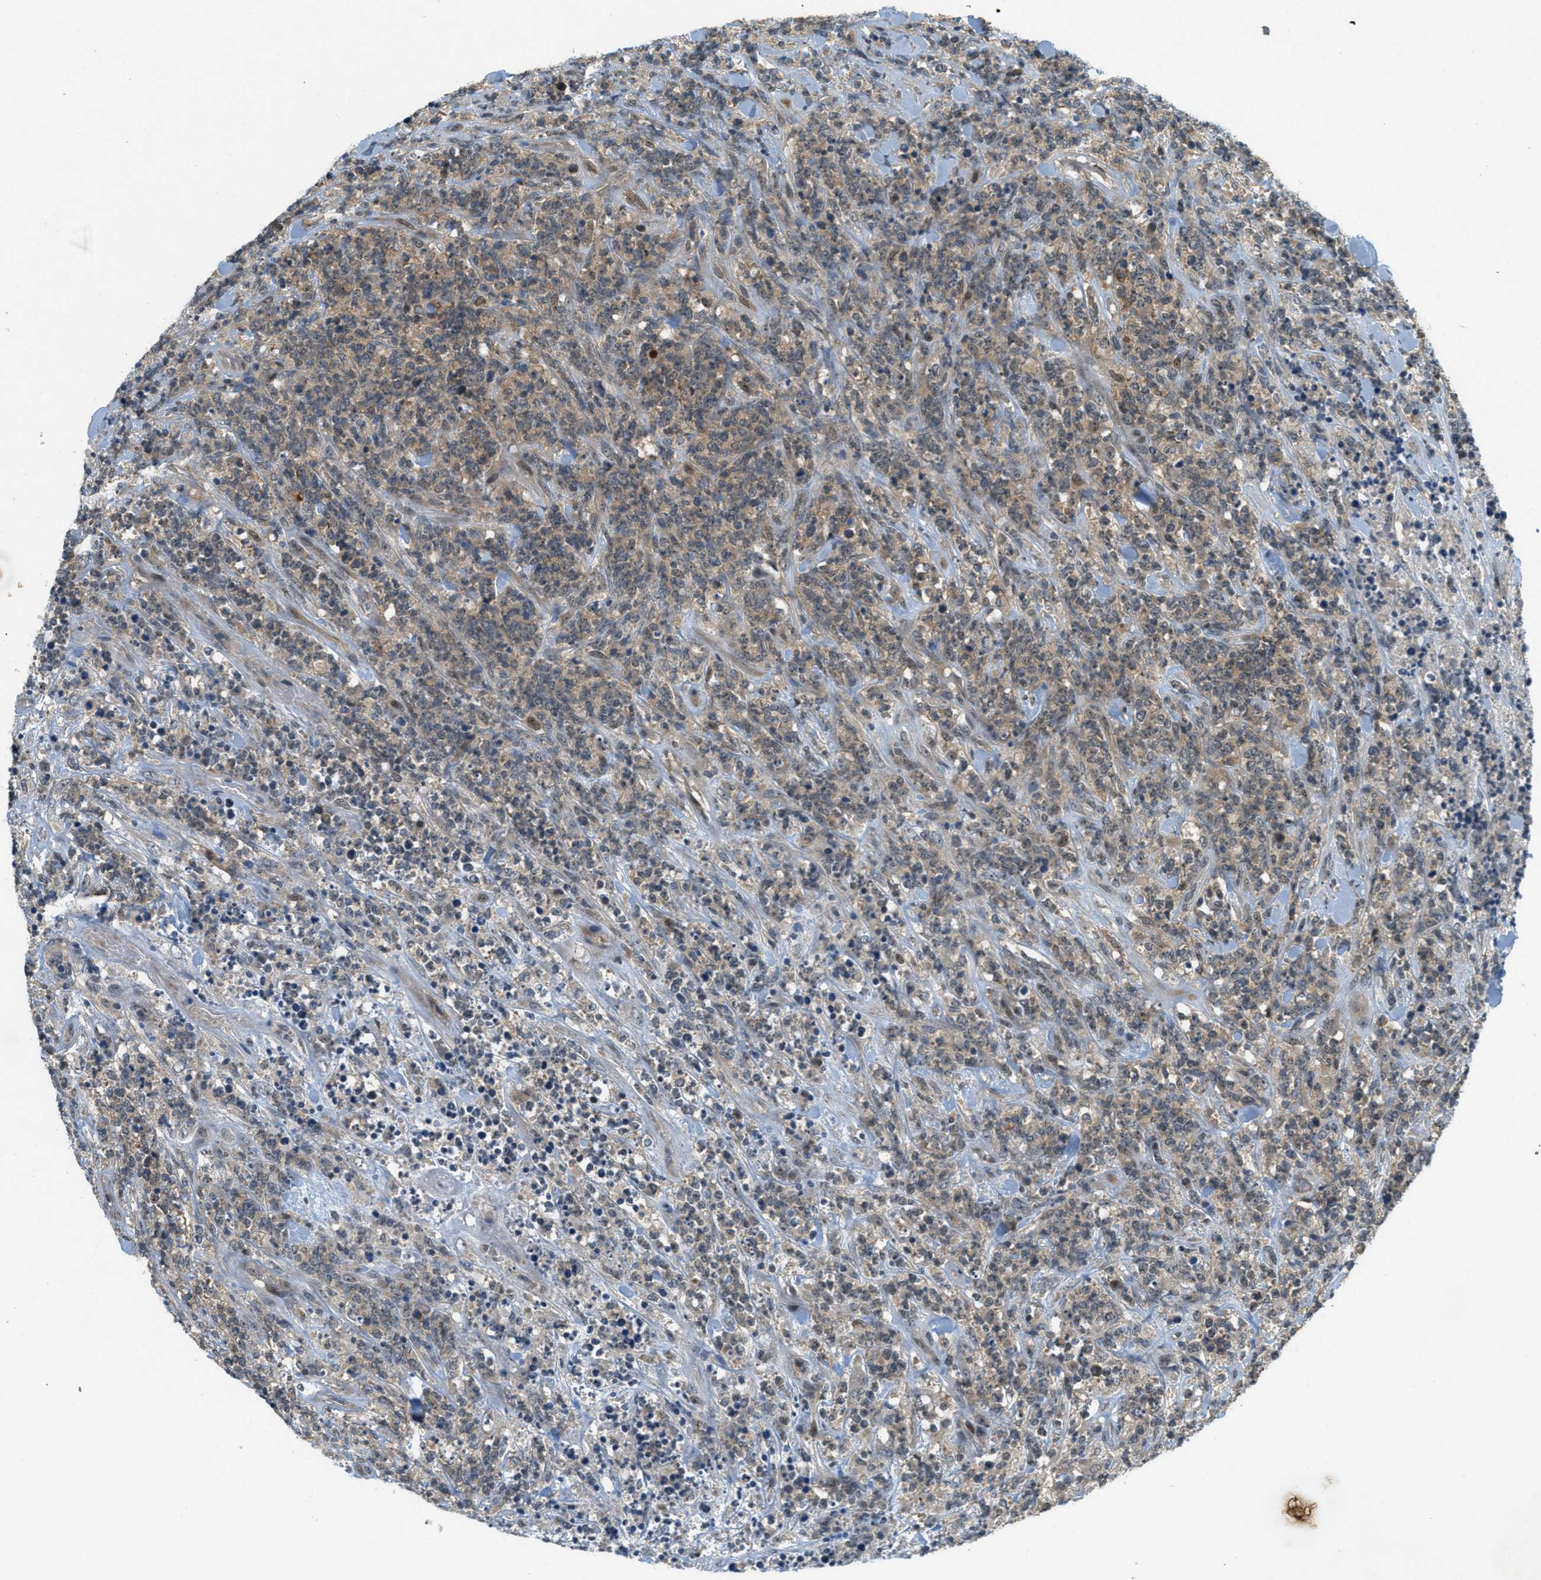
{"staining": {"intensity": "weak", "quantity": ">75%", "location": "cytoplasmic/membranous"}, "tissue": "lymphoma", "cell_type": "Tumor cells", "image_type": "cancer", "snomed": [{"axis": "morphology", "description": "Malignant lymphoma, non-Hodgkin's type, High grade"}, {"axis": "topography", "description": "Soft tissue"}], "caption": "Lymphoma stained for a protein demonstrates weak cytoplasmic/membranous positivity in tumor cells.", "gene": "STK11", "patient": {"sex": "male", "age": 18}}